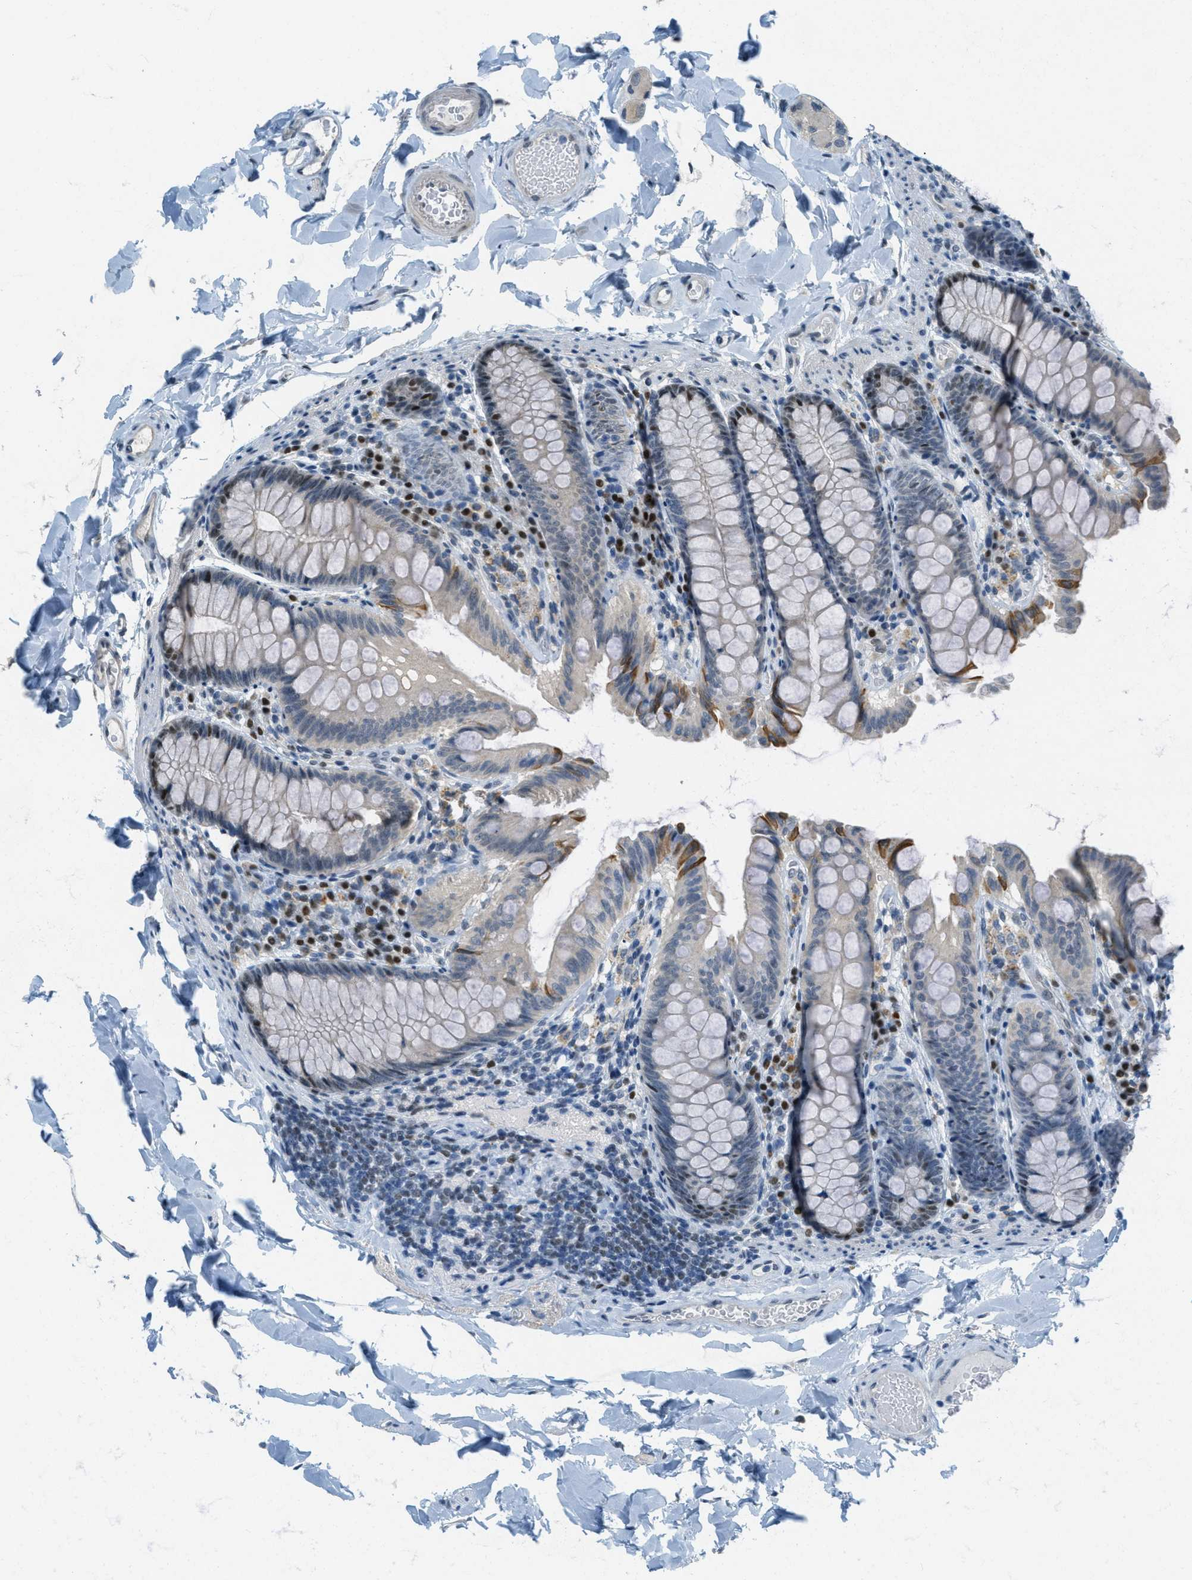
{"staining": {"intensity": "negative", "quantity": "none", "location": "none"}, "tissue": "colon", "cell_type": "Endothelial cells", "image_type": "normal", "snomed": [{"axis": "morphology", "description": "Normal tissue, NOS"}, {"axis": "topography", "description": "Colon"}], "caption": "Colon stained for a protein using immunohistochemistry demonstrates no positivity endothelial cells.", "gene": "TCF3", "patient": {"sex": "female", "age": 61}}